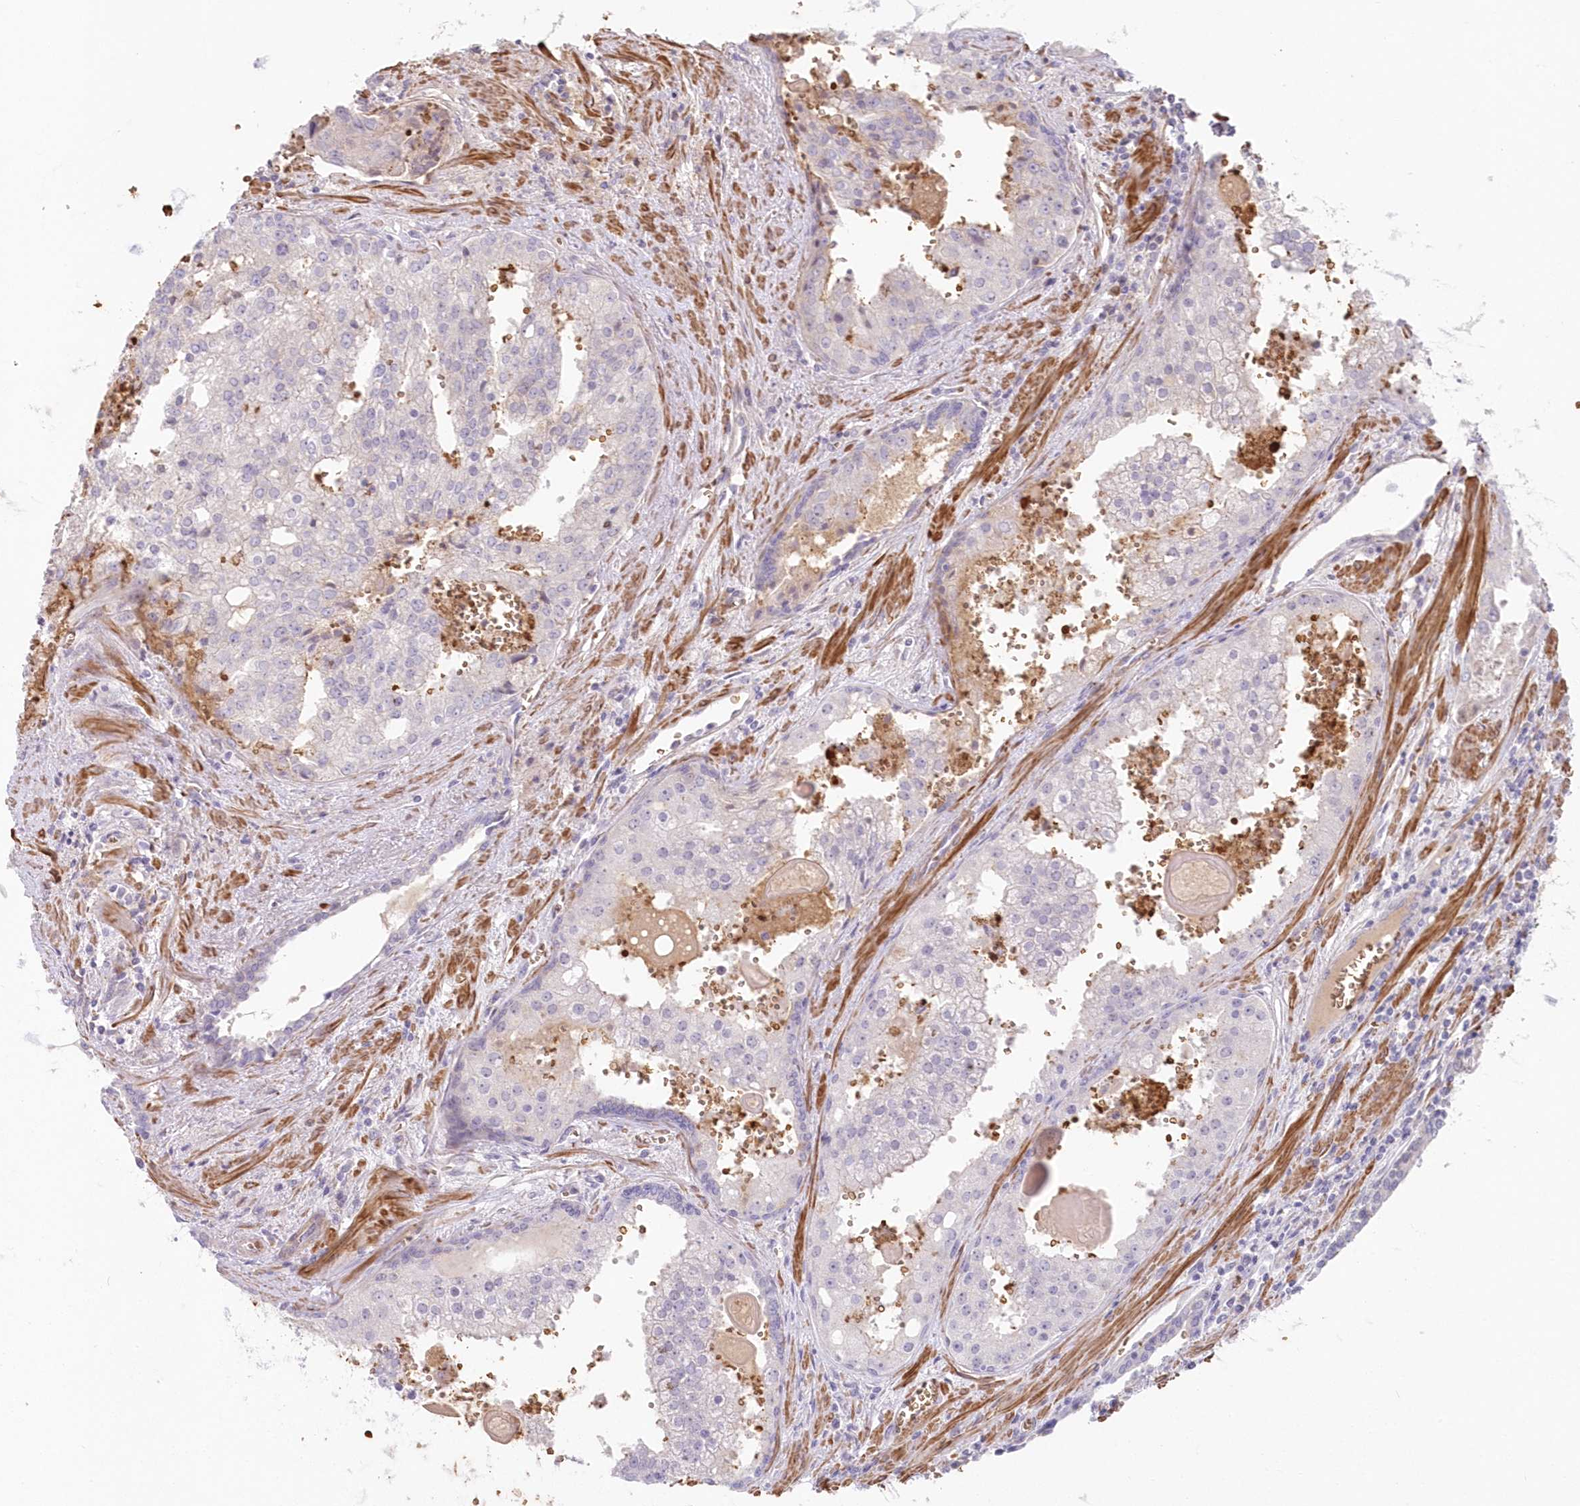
{"staining": {"intensity": "negative", "quantity": "none", "location": "none"}, "tissue": "prostate cancer", "cell_type": "Tumor cells", "image_type": "cancer", "snomed": [{"axis": "morphology", "description": "Adenocarcinoma, High grade"}, {"axis": "topography", "description": "Prostate"}], "caption": "IHC micrograph of human prostate high-grade adenocarcinoma stained for a protein (brown), which demonstrates no expression in tumor cells.", "gene": "SERINC1", "patient": {"sex": "male", "age": 68}}